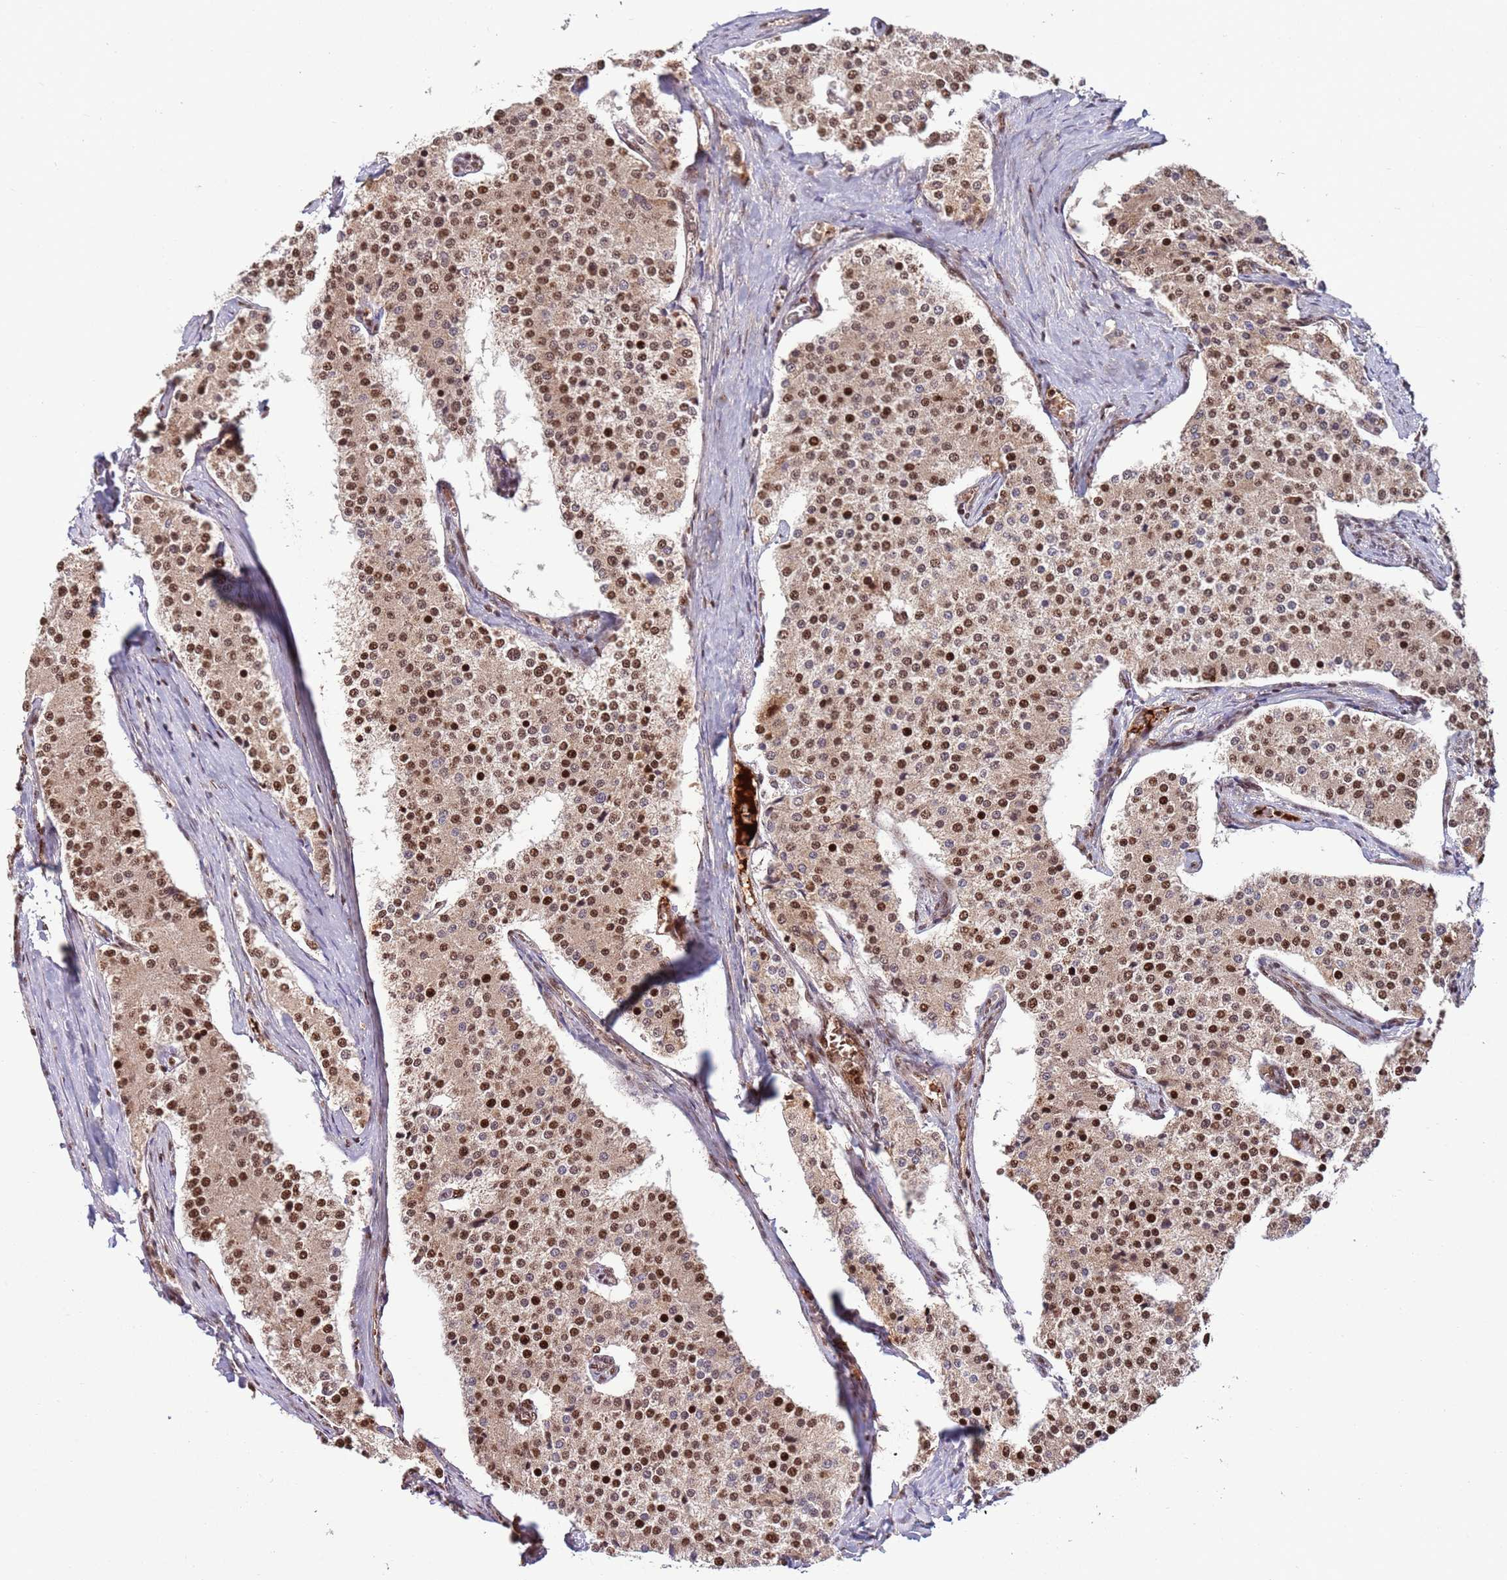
{"staining": {"intensity": "strong", "quantity": "25%-75%", "location": "nuclear"}, "tissue": "carcinoid", "cell_type": "Tumor cells", "image_type": "cancer", "snomed": [{"axis": "morphology", "description": "Carcinoid, malignant, NOS"}, {"axis": "topography", "description": "Colon"}], "caption": "Brown immunohistochemical staining in carcinoid reveals strong nuclear expression in about 25%-75% of tumor cells.", "gene": "ZBTB12", "patient": {"sex": "female", "age": 52}}